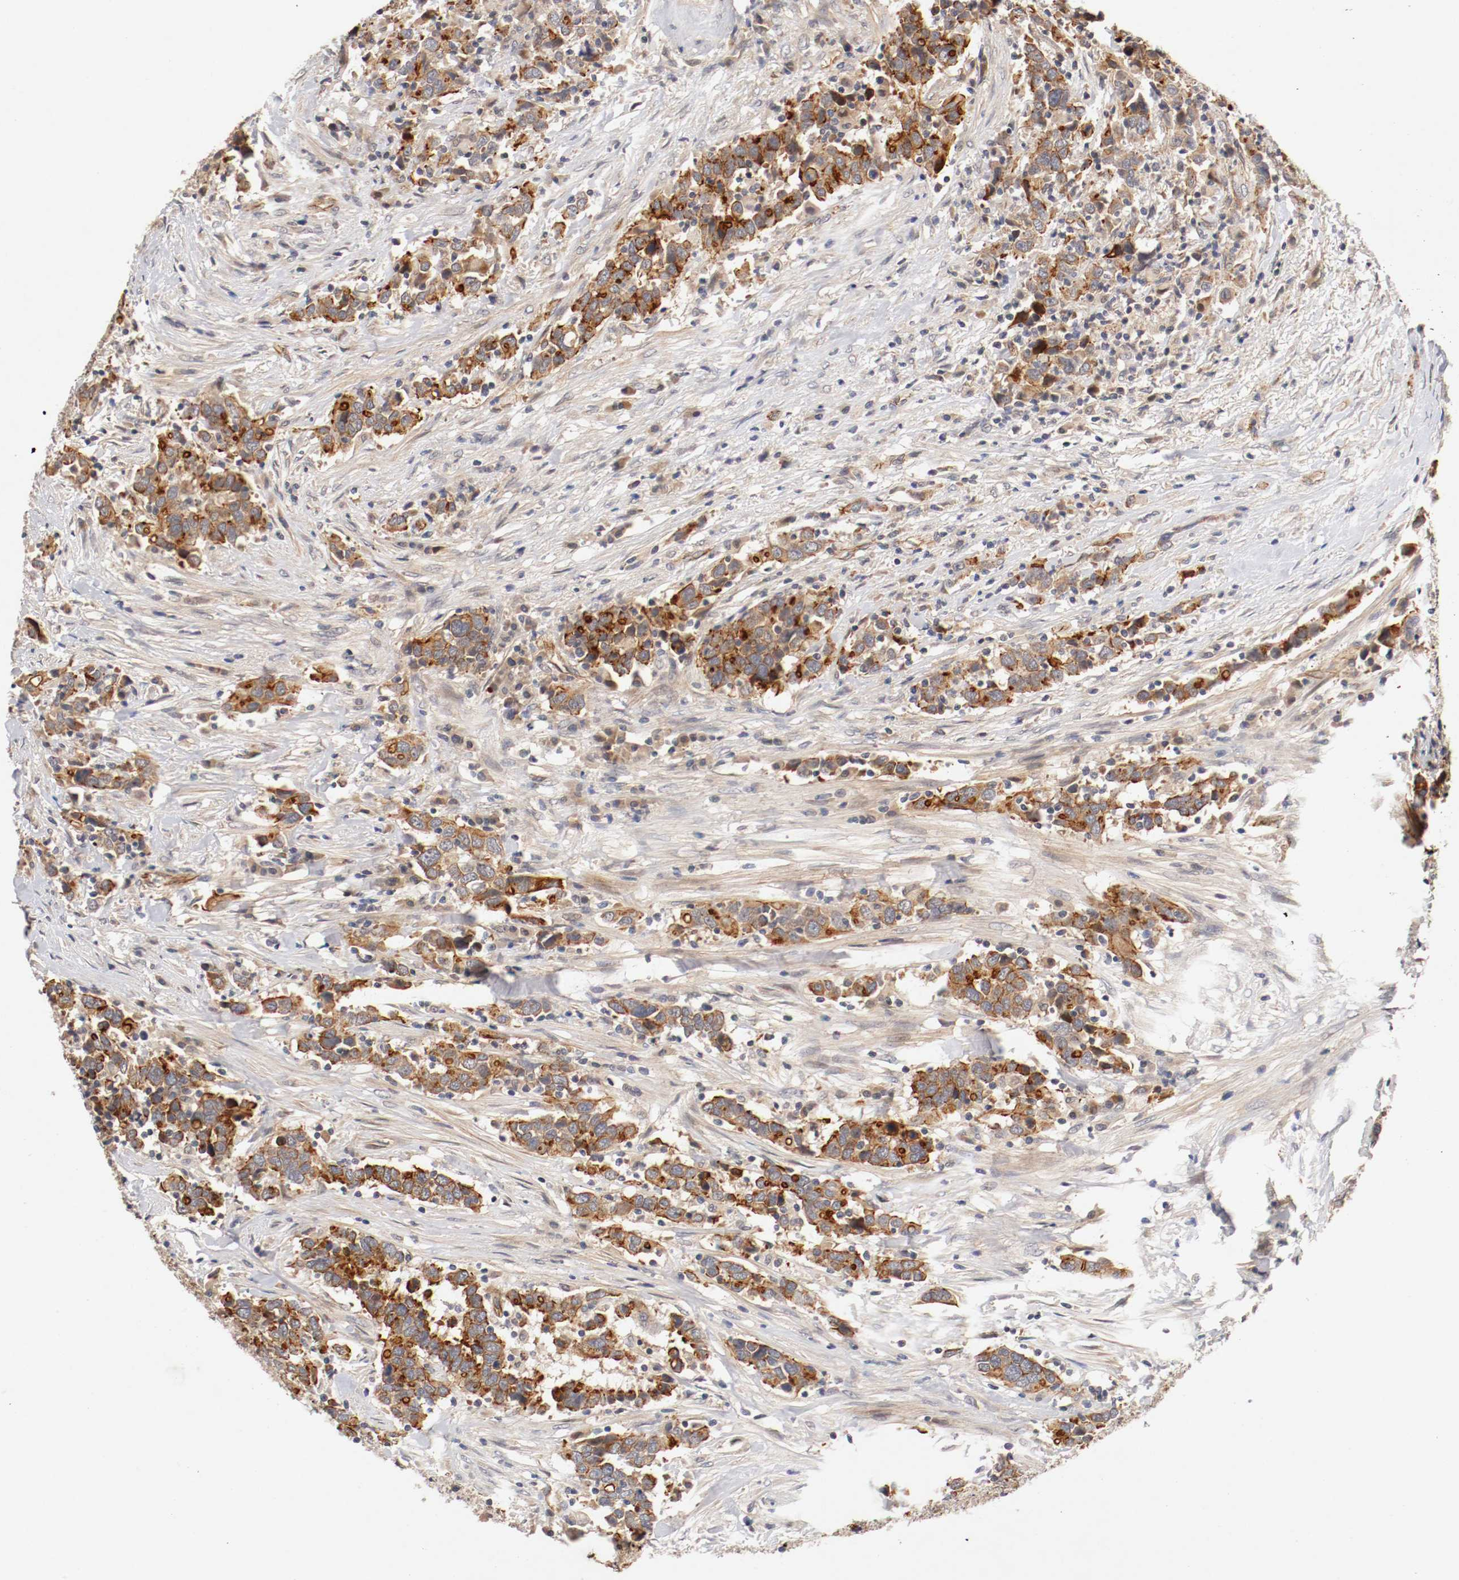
{"staining": {"intensity": "strong", "quantity": ">75%", "location": "cytoplasmic/membranous"}, "tissue": "urothelial cancer", "cell_type": "Tumor cells", "image_type": "cancer", "snomed": [{"axis": "morphology", "description": "Urothelial carcinoma, High grade"}, {"axis": "topography", "description": "Urinary bladder"}], "caption": "Immunohistochemistry (IHC) micrograph of neoplastic tissue: urothelial carcinoma (high-grade) stained using immunohistochemistry exhibits high levels of strong protein expression localized specifically in the cytoplasmic/membranous of tumor cells, appearing as a cytoplasmic/membranous brown color.", "gene": "TYK2", "patient": {"sex": "male", "age": 61}}